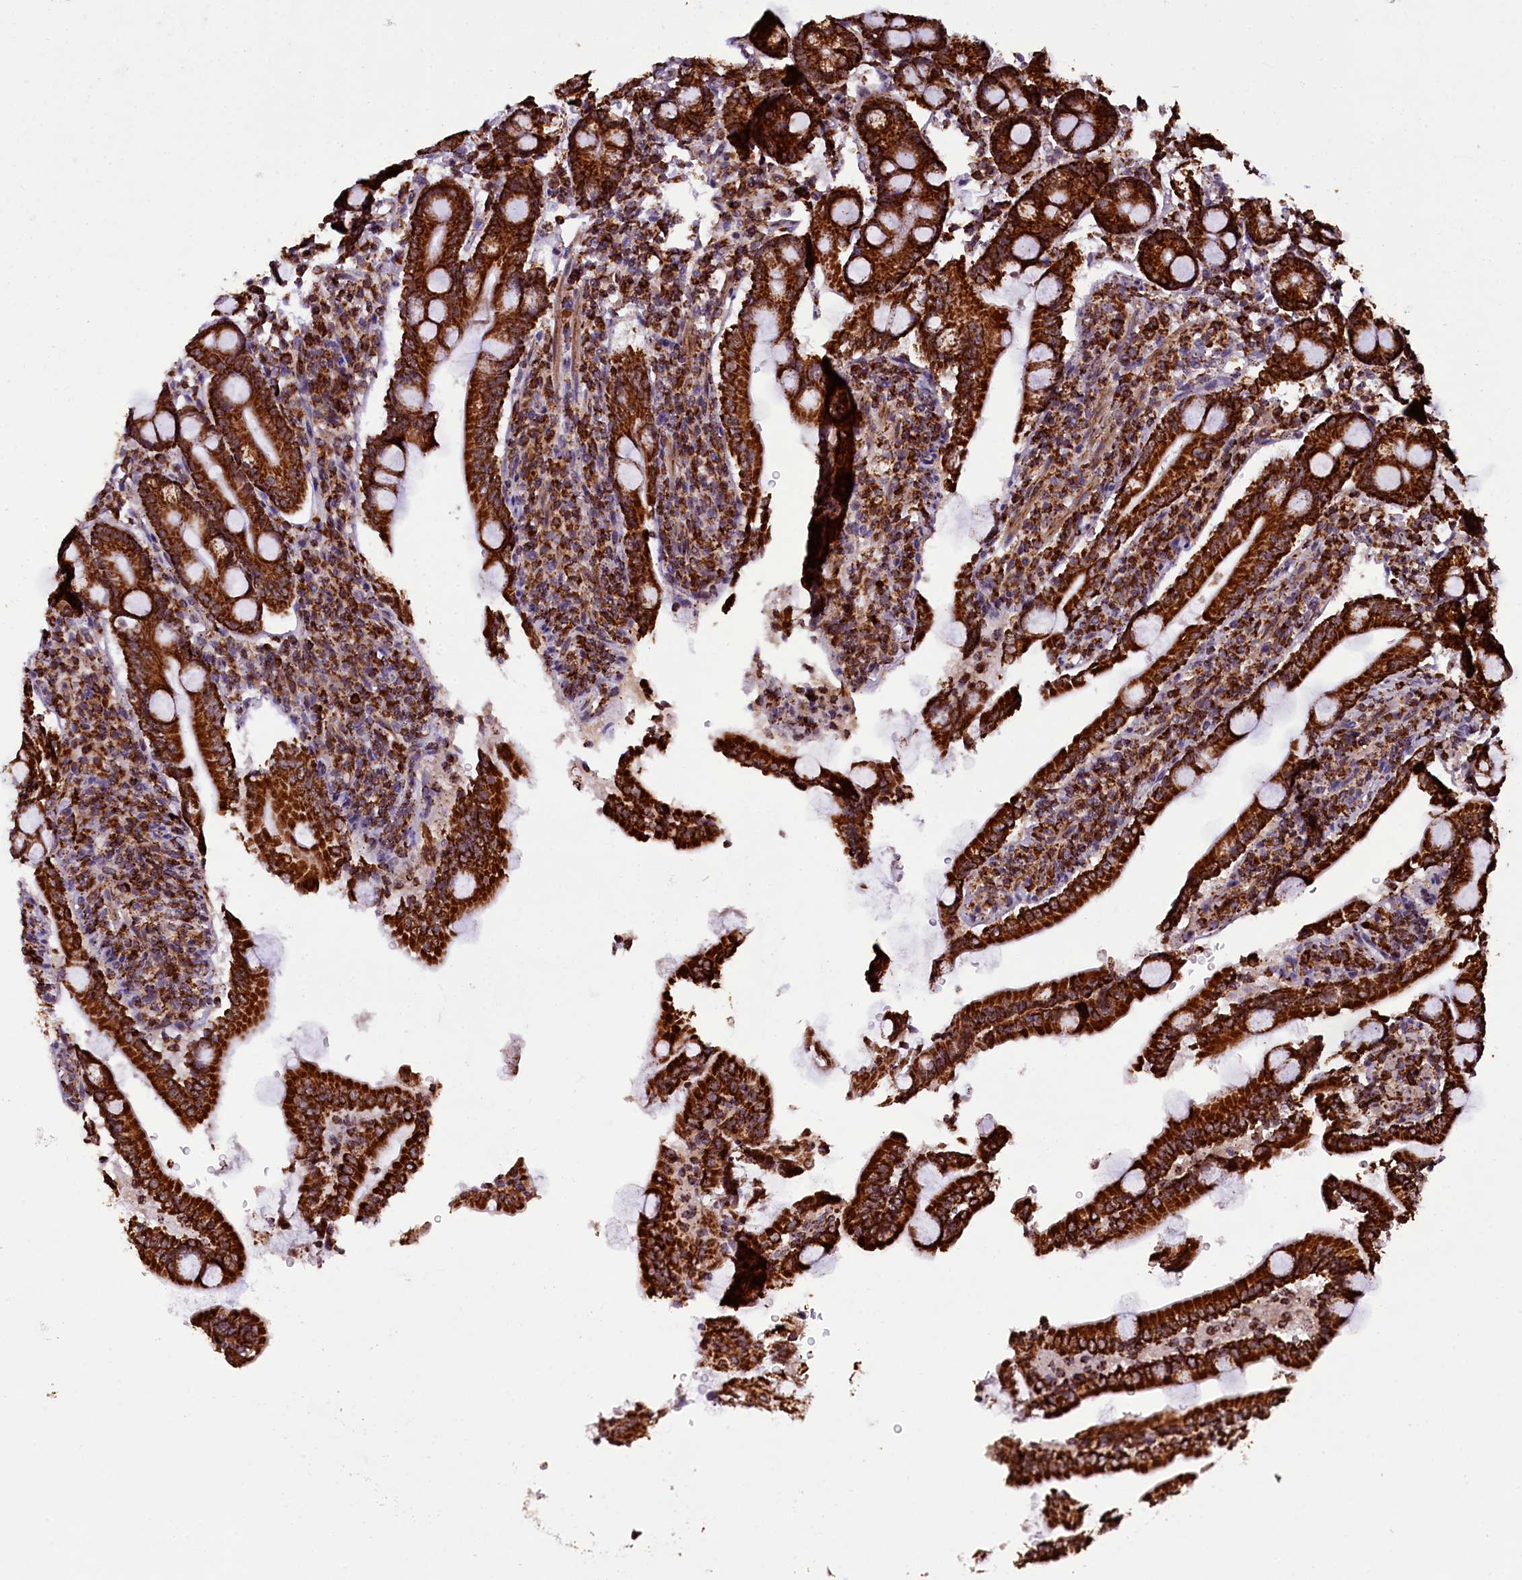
{"staining": {"intensity": "strong", "quantity": ">75%", "location": "cytoplasmic/membranous"}, "tissue": "duodenum", "cell_type": "Glandular cells", "image_type": "normal", "snomed": [{"axis": "morphology", "description": "Normal tissue, NOS"}, {"axis": "topography", "description": "Duodenum"}], "caption": "Glandular cells reveal strong cytoplasmic/membranous staining in about >75% of cells in unremarkable duodenum.", "gene": "KLC2", "patient": {"sex": "male", "age": 35}}